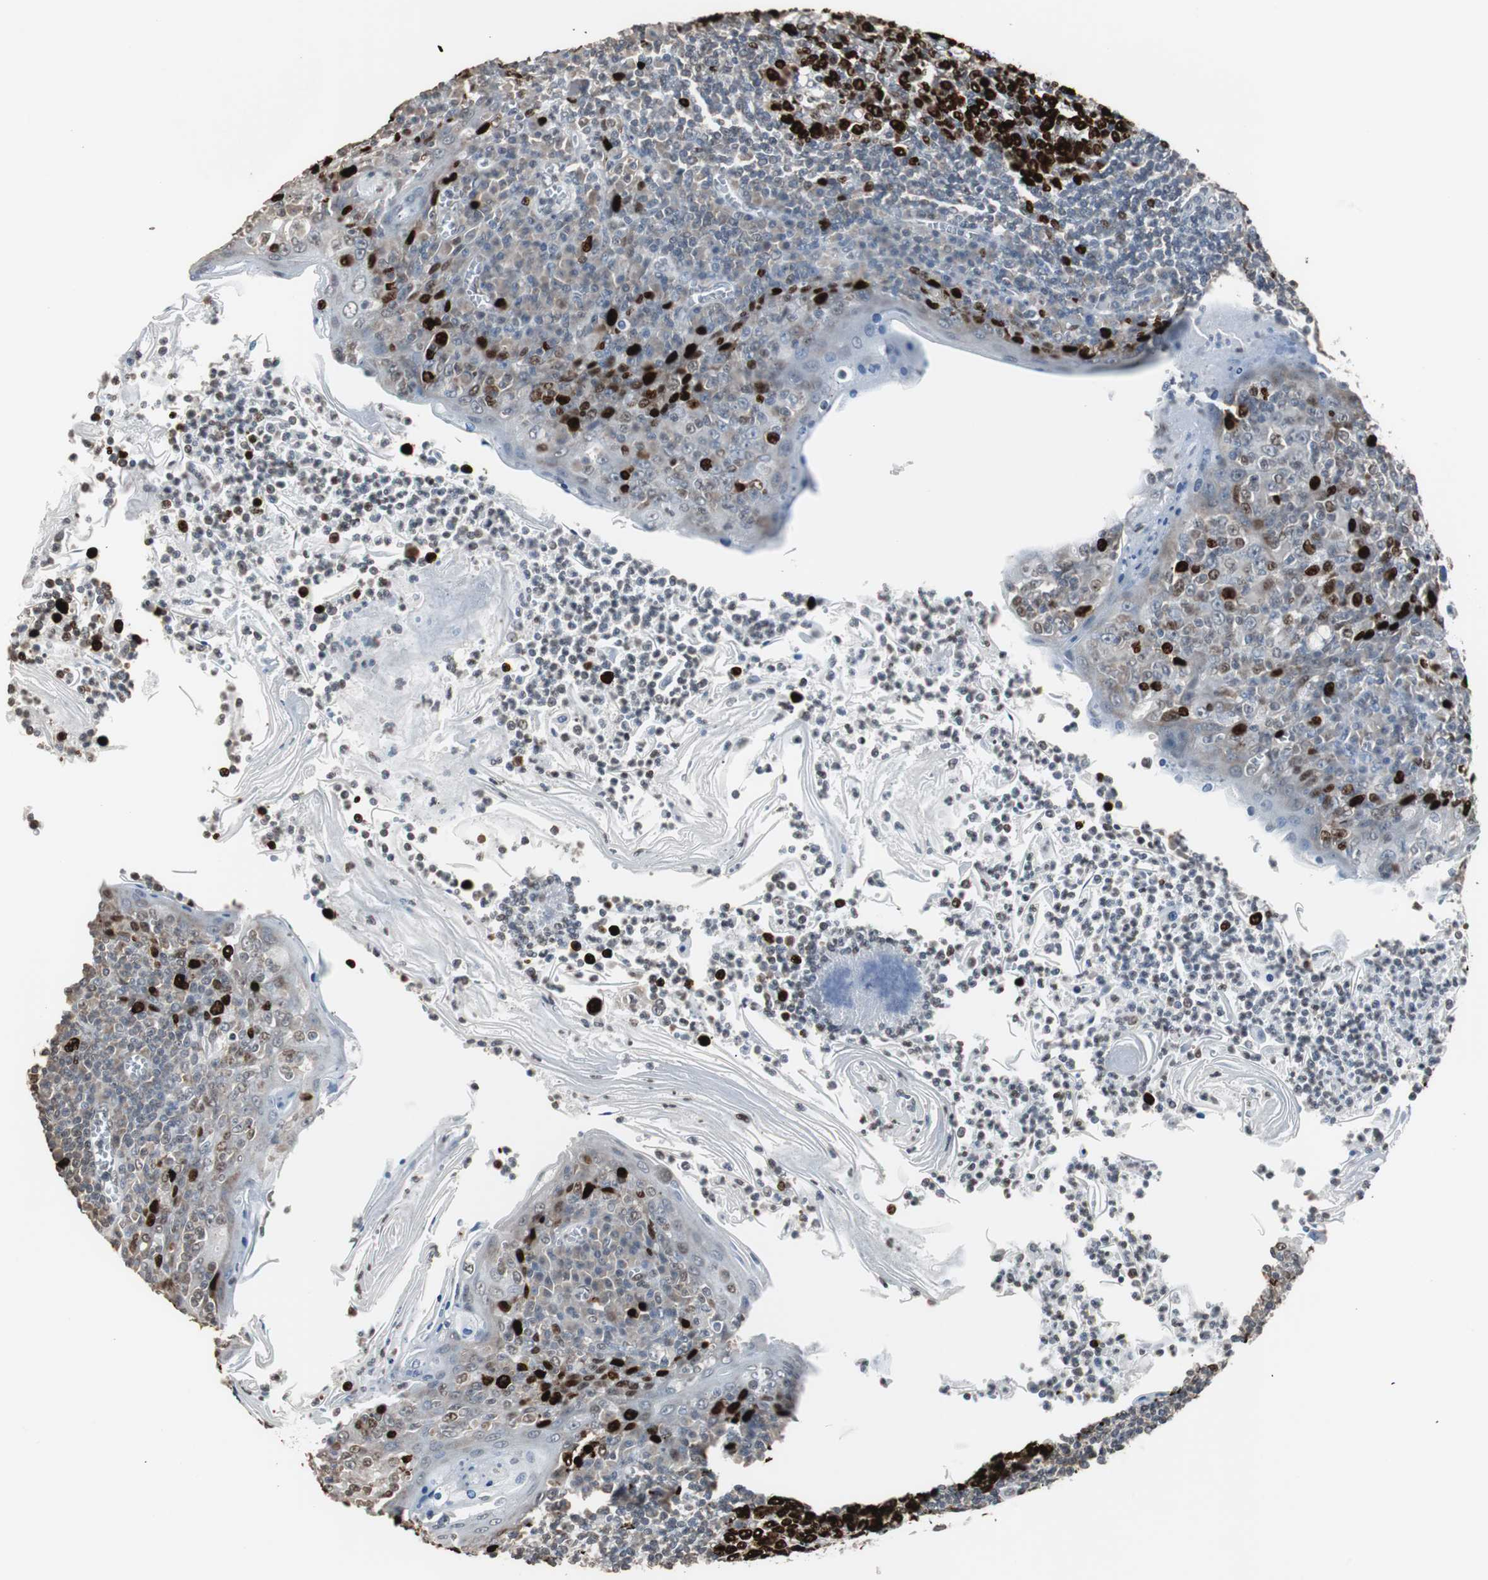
{"staining": {"intensity": "strong", "quantity": ">75%", "location": "nuclear"}, "tissue": "tonsil", "cell_type": "Germinal center cells", "image_type": "normal", "snomed": [{"axis": "morphology", "description": "Normal tissue, NOS"}, {"axis": "topography", "description": "Tonsil"}], "caption": "Brown immunohistochemical staining in normal tonsil exhibits strong nuclear expression in approximately >75% of germinal center cells. The protein is stained brown, and the nuclei are stained in blue (DAB IHC with brightfield microscopy, high magnification).", "gene": "TOP2A", "patient": {"sex": "male", "age": 31}}